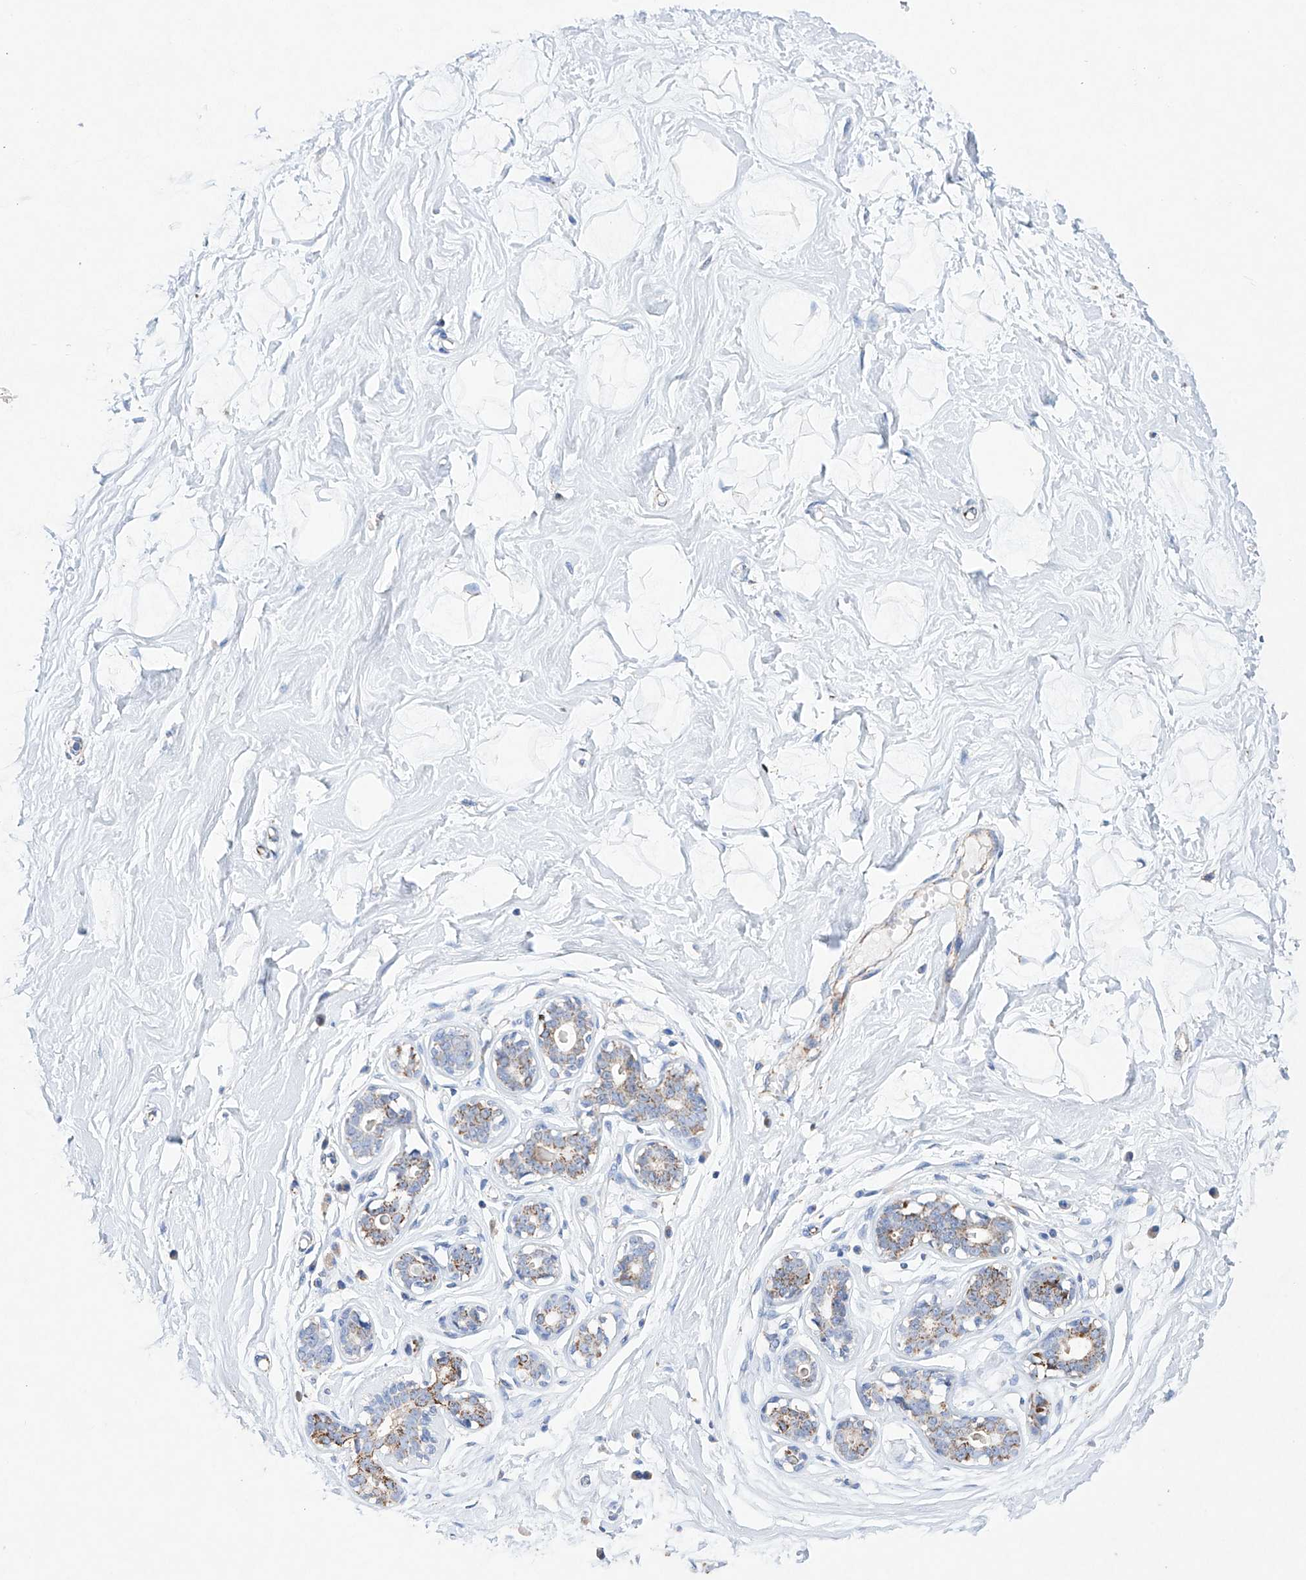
{"staining": {"intensity": "negative", "quantity": "none", "location": "none"}, "tissue": "breast", "cell_type": "Adipocytes", "image_type": "normal", "snomed": [{"axis": "morphology", "description": "Normal tissue, NOS"}, {"axis": "morphology", "description": "Adenoma, NOS"}, {"axis": "topography", "description": "Breast"}], "caption": "Immunohistochemical staining of unremarkable human breast demonstrates no significant positivity in adipocytes.", "gene": "NRROS", "patient": {"sex": "female", "age": 23}}